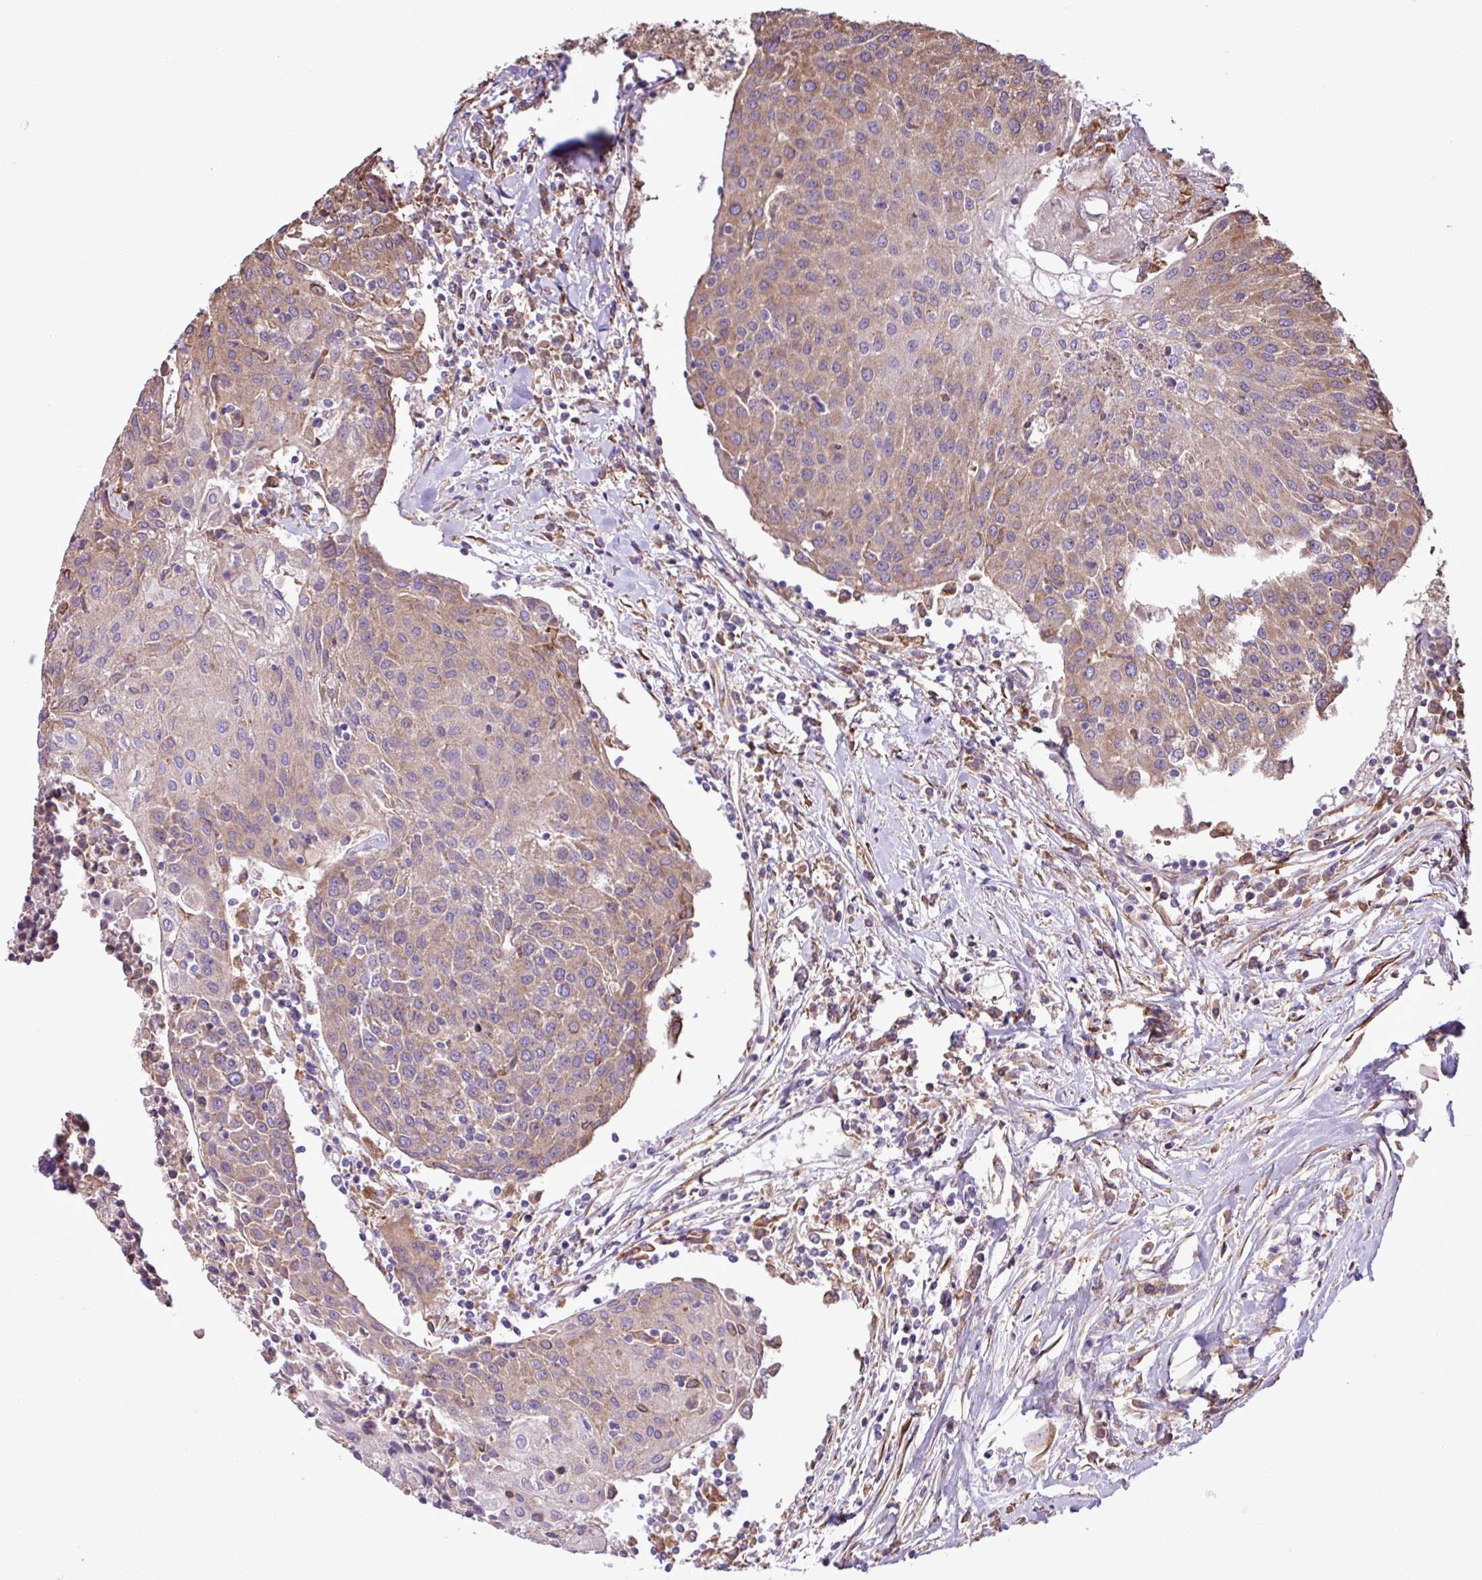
{"staining": {"intensity": "moderate", "quantity": ">75%", "location": "cytoplasmic/membranous"}, "tissue": "urothelial cancer", "cell_type": "Tumor cells", "image_type": "cancer", "snomed": [{"axis": "morphology", "description": "Urothelial carcinoma, High grade"}, {"axis": "topography", "description": "Urinary bladder"}], "caption": "Immunohistochemical staining of human high-grade urothelial carcinoma shows moderate cytoplasmic/membranous protein positivity in about >75% of tumor cells.", "gene": "MEGF6", "patient": {"sex": "female", "age": 85}}